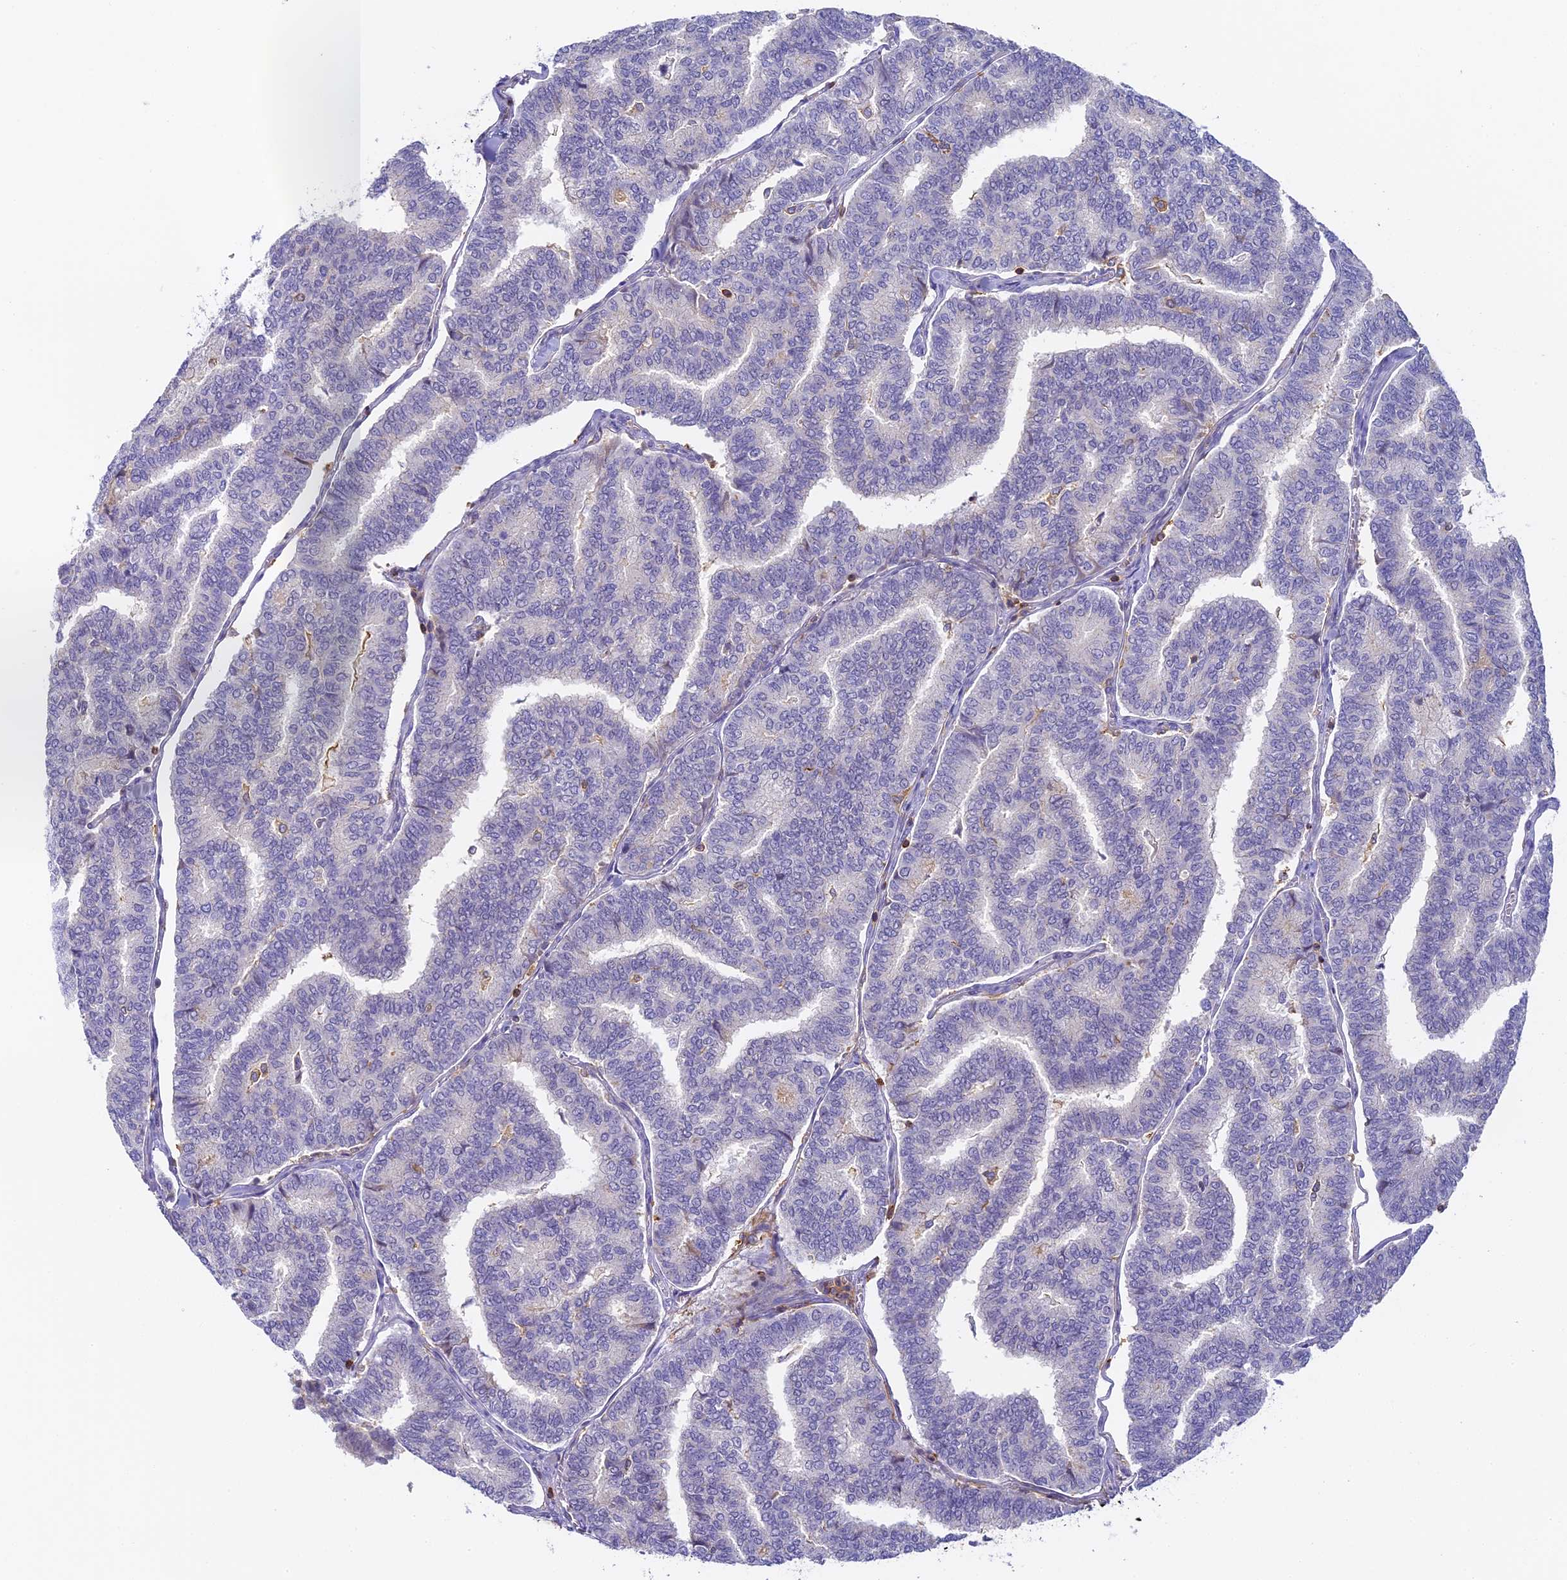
{"staining": {"intensity": "negative", "quantity": "none", "location": "none"}, "tissue": "thyroid cancer", "cell_type": "Tumor cells", "image_type": "cancer", "snomed": [{"axis": "morphology", "description": "Papillary adenocarcinoma, NOS"}, {"axis": "topography", "description": "Thyroid gland"}], "caption": "This is an IHC image of human papillary adenocarcinoma (thyroid). There is no staining in tumor cells.", "gene": "FYB1", "patient": {"sex": "female", "age": 35}}